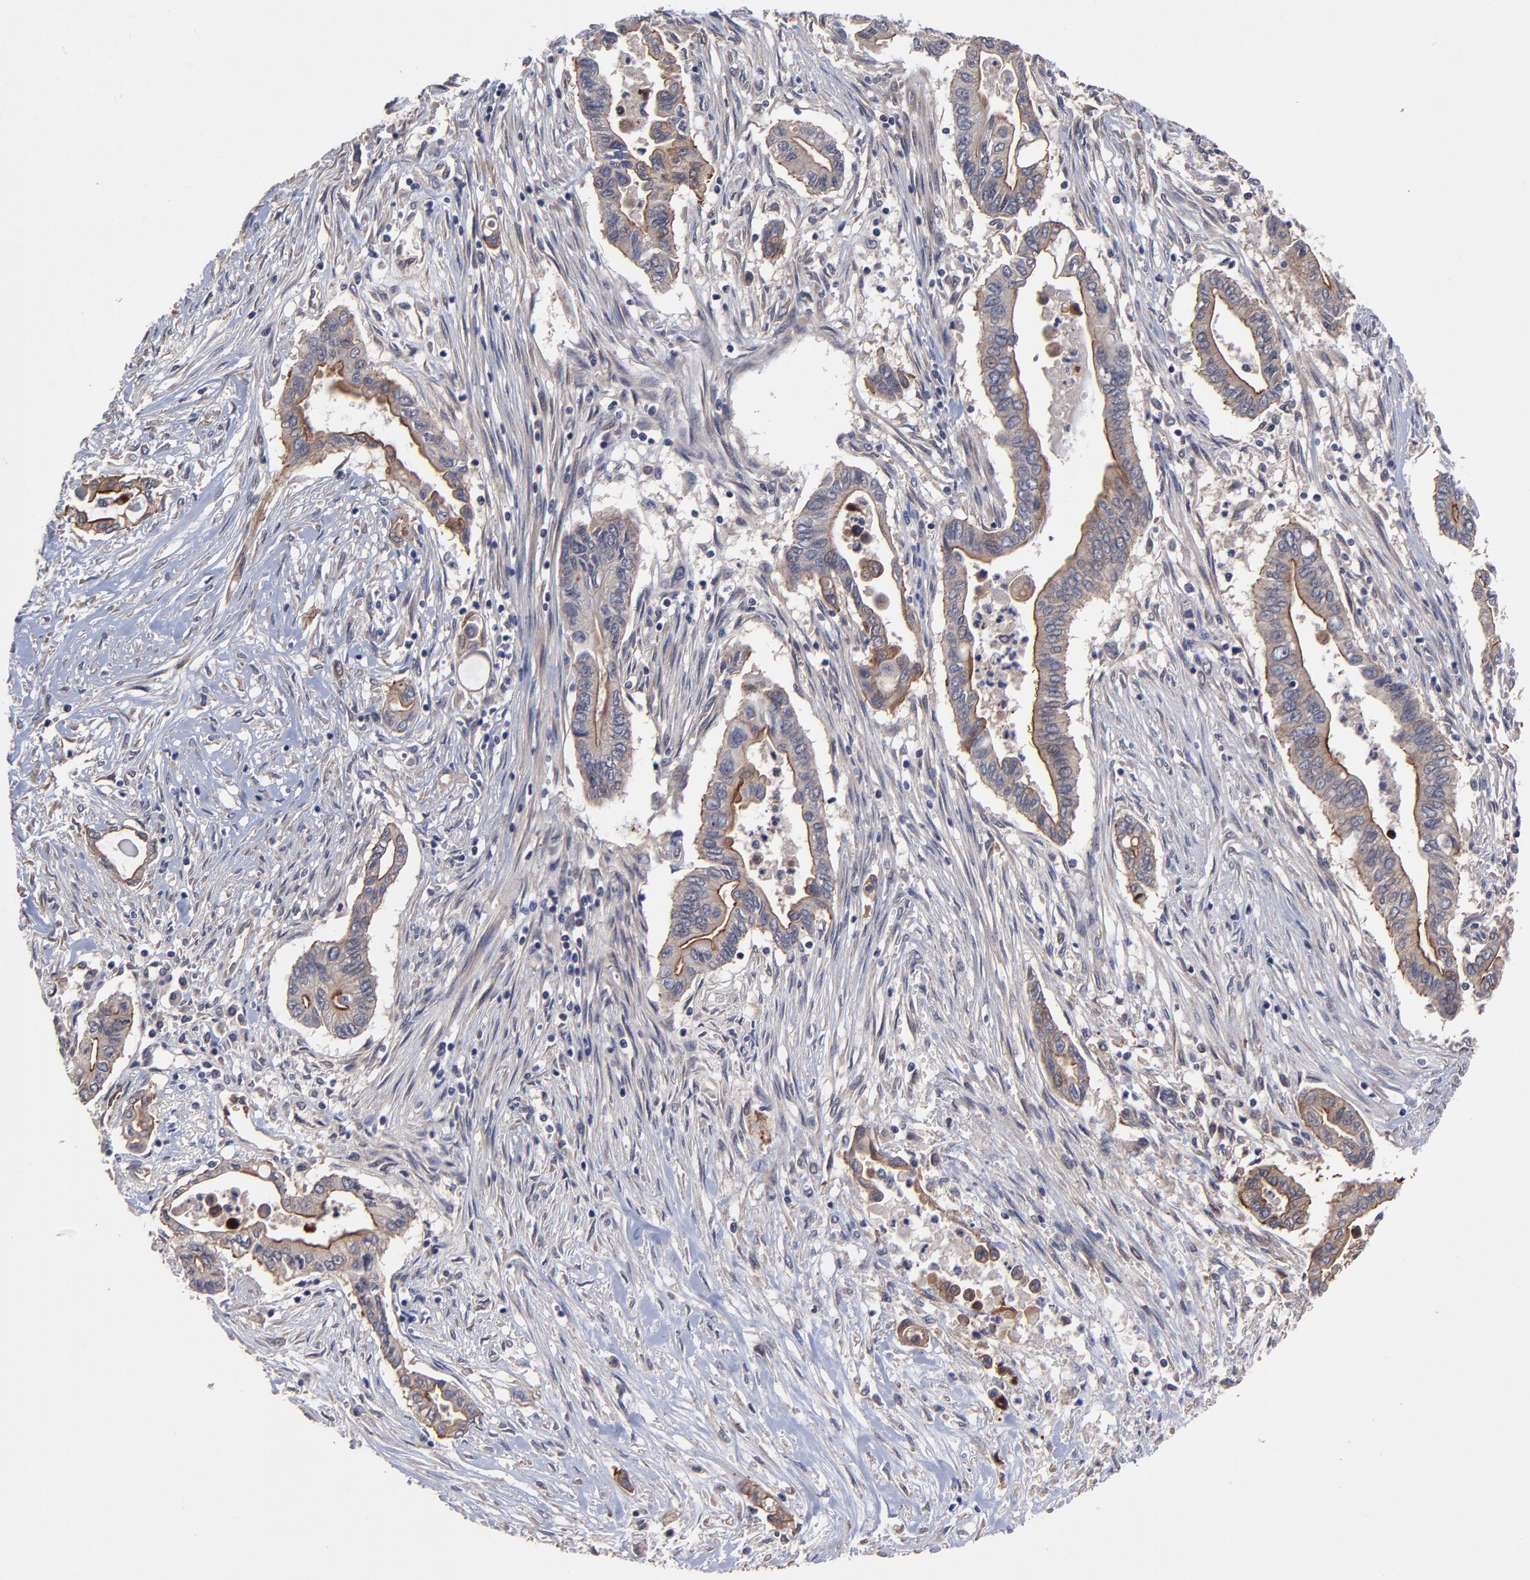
{"staining": {"intensity": "strong", "quantity": ">75%", "location": "cytoplasmic/membranous"}, "tissue": "pancreatic cancer", "cell_type": "Tumor cells", "image_type": "cancer", "snomed": [{"axis": "morphology", "description": "Adenocarcinoma, NOS"}, {"axis": "topography", "description": "Pancreas"}], "caption": "This is a photomicrograph of immunohistochemistry staining of pancreatic cancer, which shows strong staining in the cytoplasmic/membranous of tumor cells.", "gene": "ZNF780B", "patient": {"sex": "female", "age": 57}}